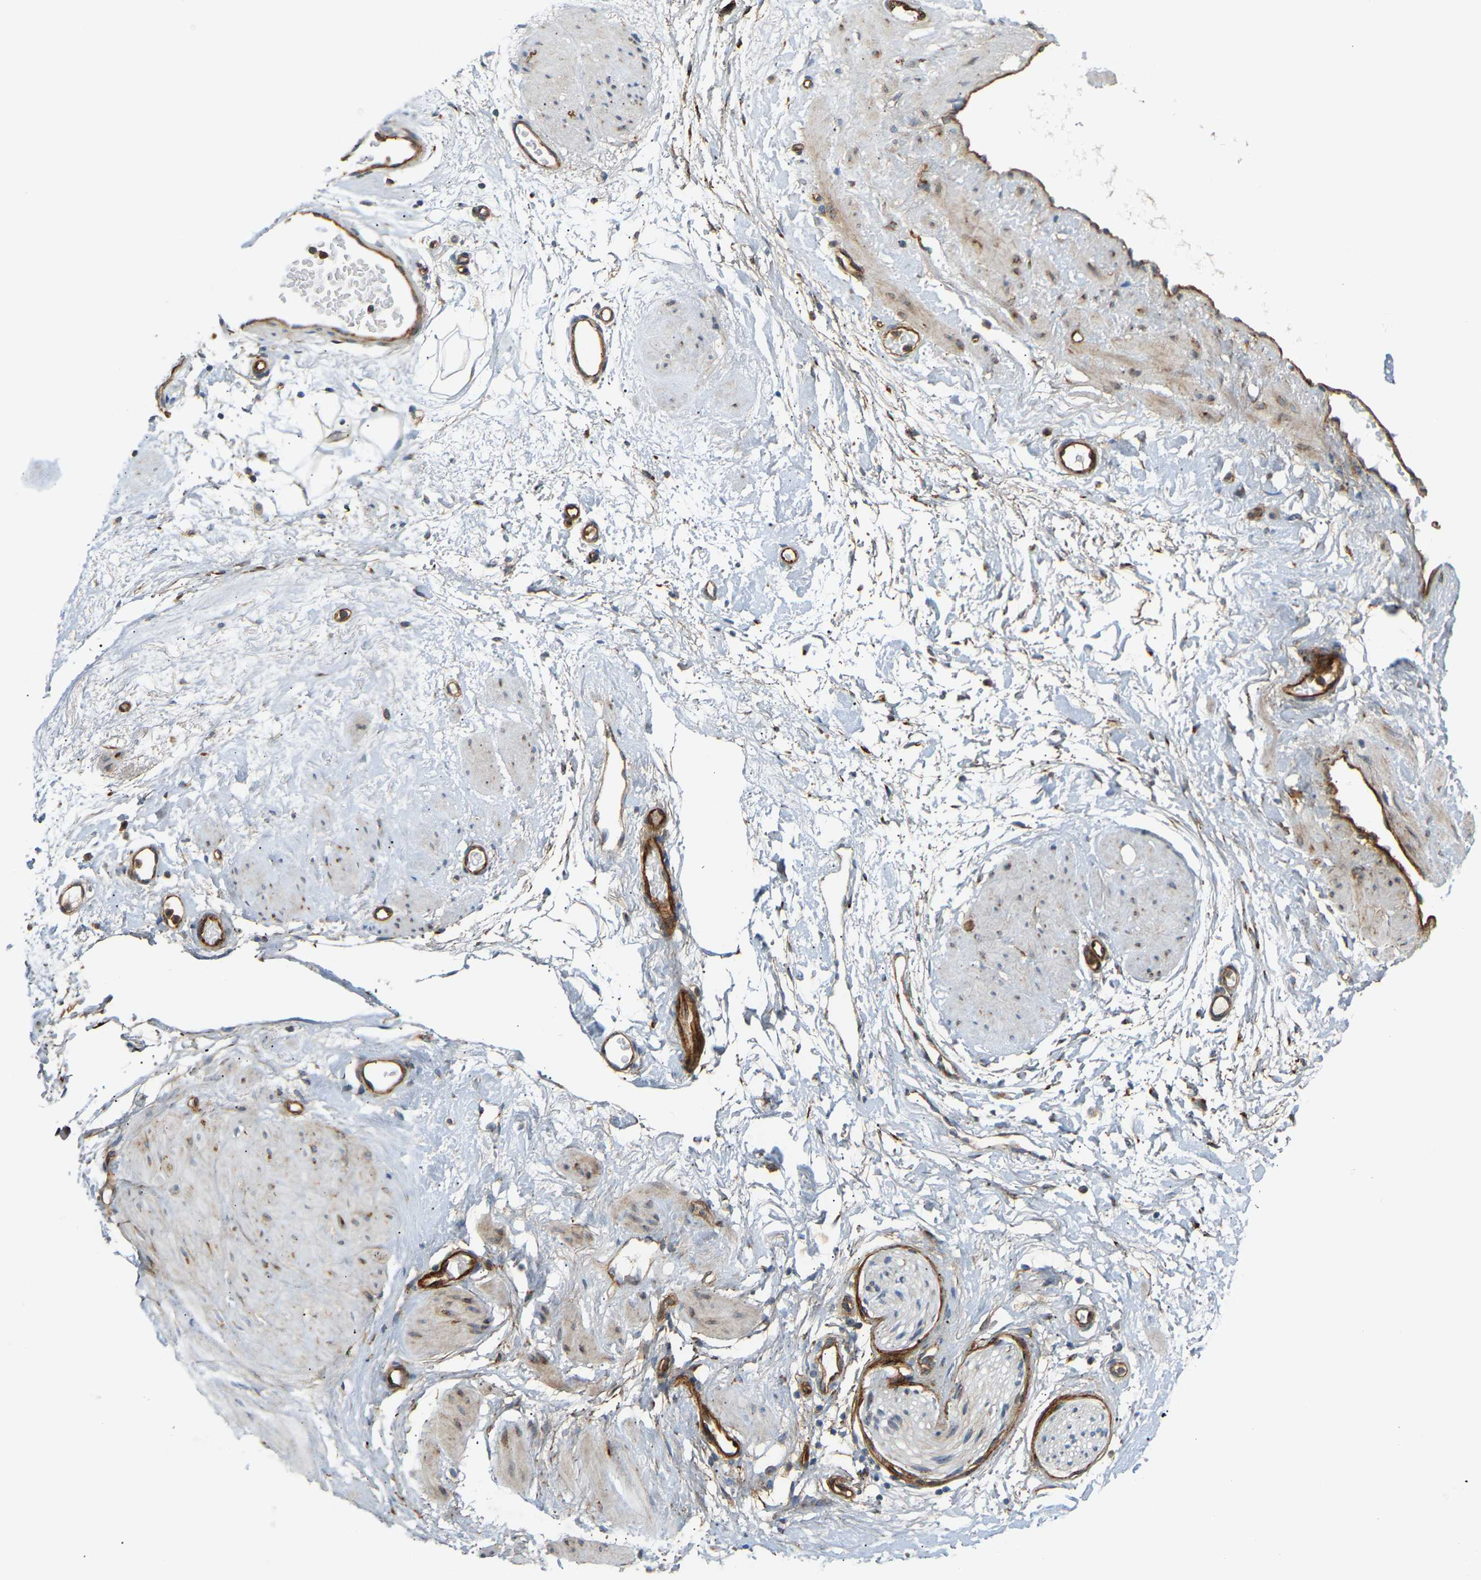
{"staining": {"intensity": "moderate", "quantity": "25%-75%", "location": "cytoplasmic/membranous"}, "tissue": "adipose tissue", "cell_type": "Adipocytes", "image_type": "normal", "snomed": [{"axis": "morphology", "description": "Normal tissue, NOS"}, {"axis": "topography", "description": "Soft tissue"}], "caption": "The image displays a brown stain indicating the presence of a protein in the cytoplasmic/membranous of adipocytes in adipose tissue.", "gene": "PLCG2", "patient": {"sex": "male", "age": 72}}